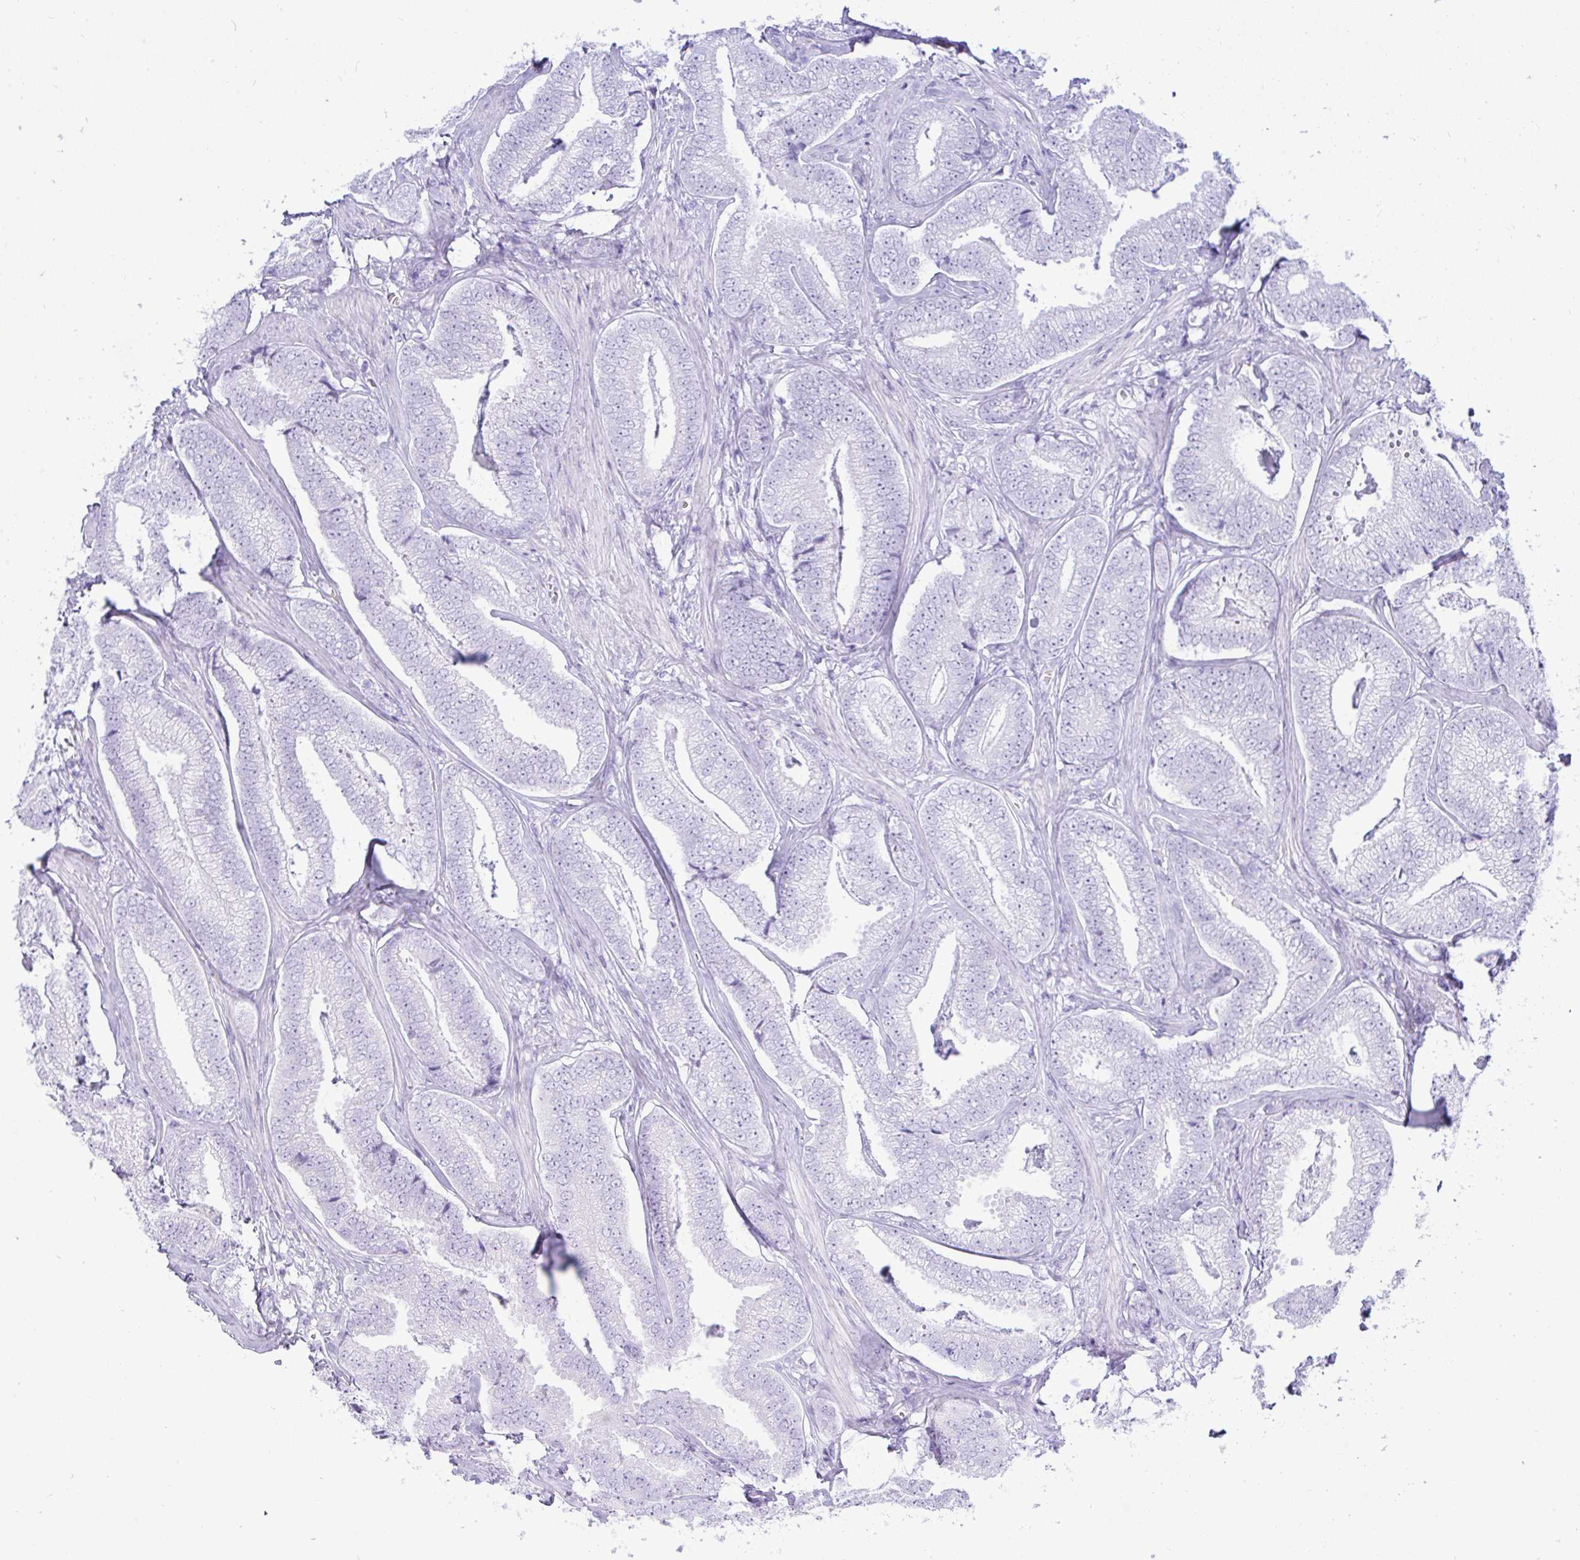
{"staining": {"intensity": "negative", "quantity": "none", "location": "none"}, "tissue": "prostate cancer", "cell_type": "Tumor cells", "image_type": "cancer", "snomed": [{"axis": "morphology", "description": "Adenocarcinoma, Low grade"}, {"axis": "topography", "description": "Prostate"}], "caption": "Immunohistochemistry of prostate low-grade adenocarcinoma demonstrates no positivity in tumor cells.", "gene": "SEL1L2", "patient": {"sex": "male", "age": 63}}